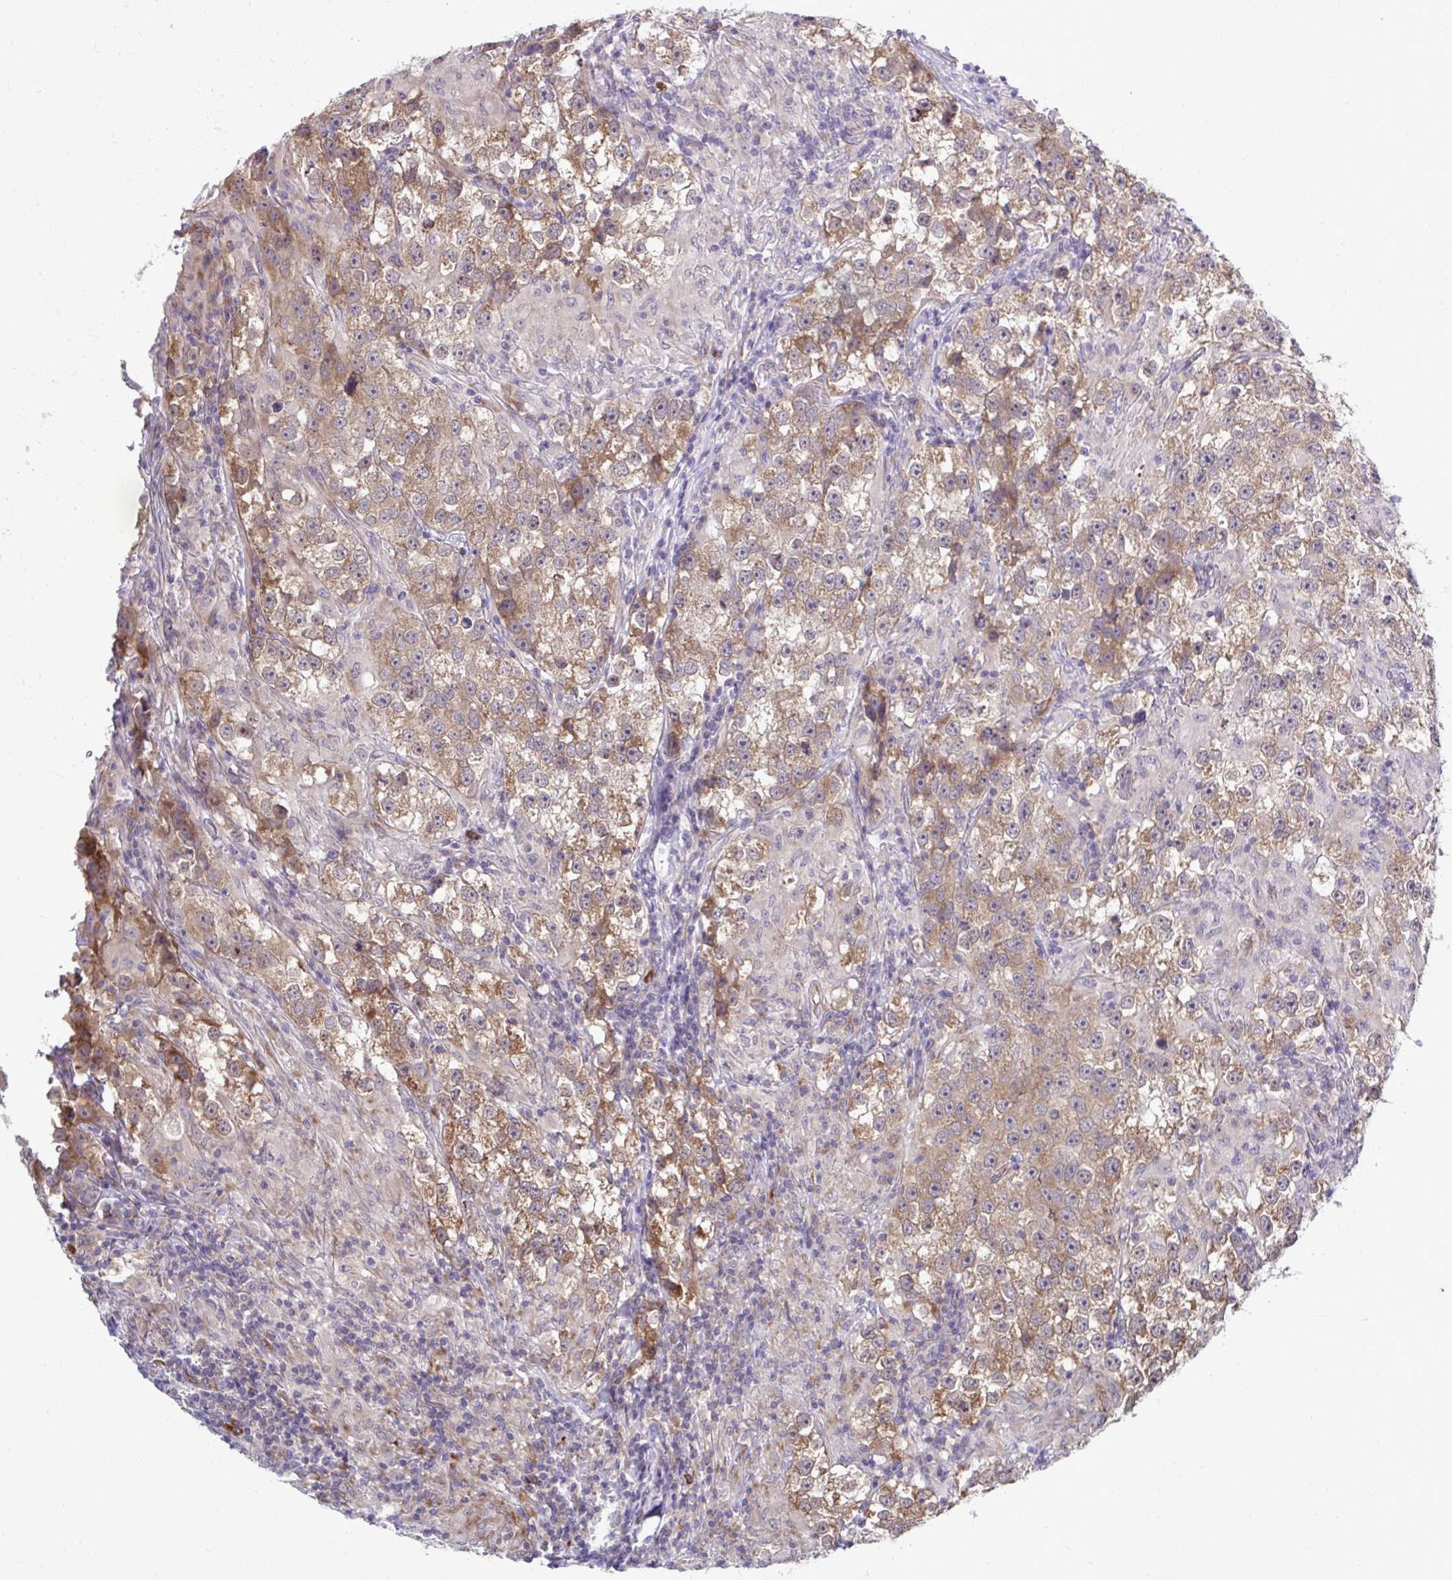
{"staining": {"intensity": "moderate", "quantity": ">75%", "location": "cytoplasmic/membranous"}, "tissue": "testis cancer", "cell_type": "Tumor cells", "image_type": "cancer", "snomed": [{"axis": "morphology", "description": "Seminoma, NOS"}, {"axis": "topography", "description": "Testis"}], "caption": "Testis seminoma tissue shows moderate cytoplasmic/membranous expression in approximately >75% of tumor cells", "gene": "SELENON", "patient": {"sex": "male", "age": 46}}